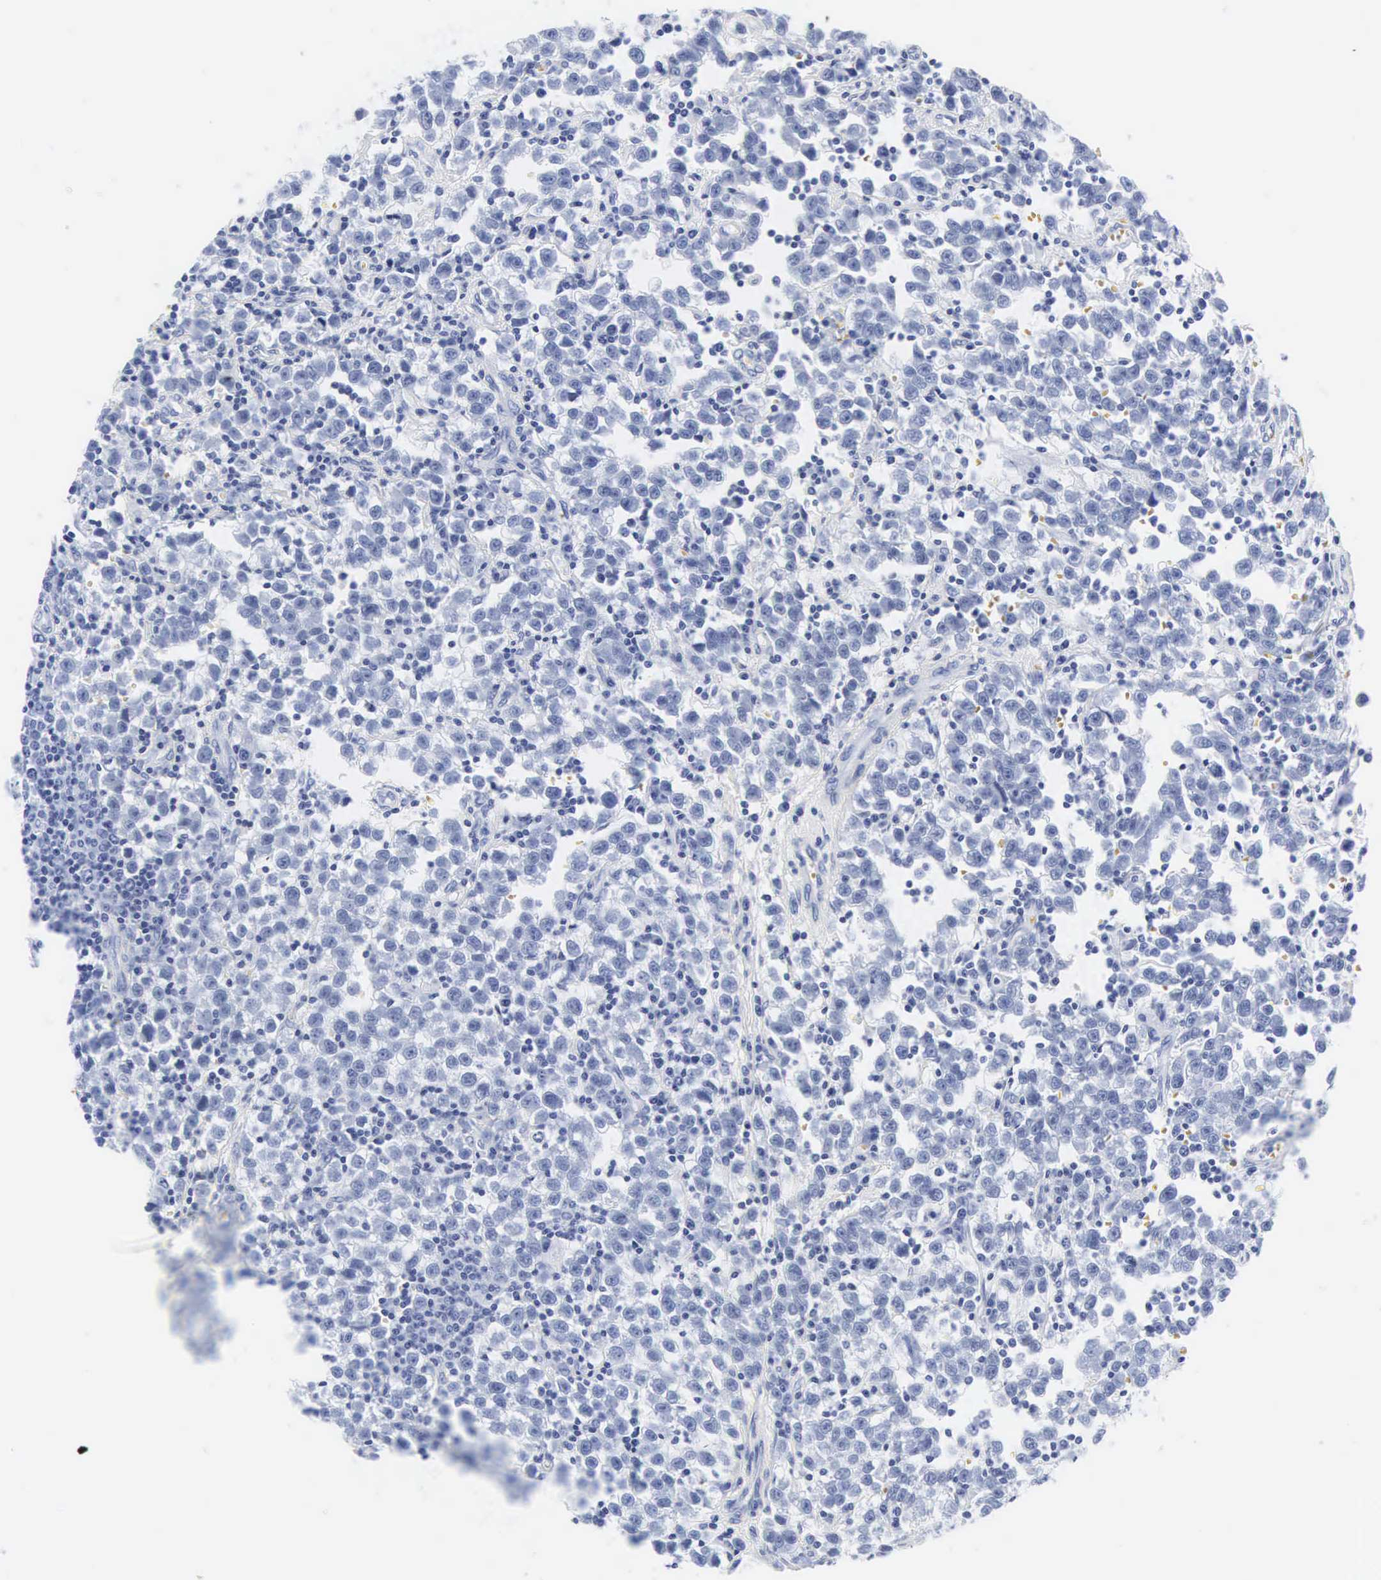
{"staining": {"intensity": "negative", "quantity": "none", "location": "none"}, "tissue": "testis cancer", "cell_type": "Tumor cells", "image_type": "cancer", "snomed": [{"axis": "morphology", "description": "Seminoma, NOS"}, {"axis": "topography", "description": "Testis"}], "caption": "DAB (3,3'-diaminobenzidine) immunohistochemical staining of testis cancer (seminoma) displays no significant staining in tumor cells.", "gene": "INS", "patient": {"sex": "male", "age": 35}}